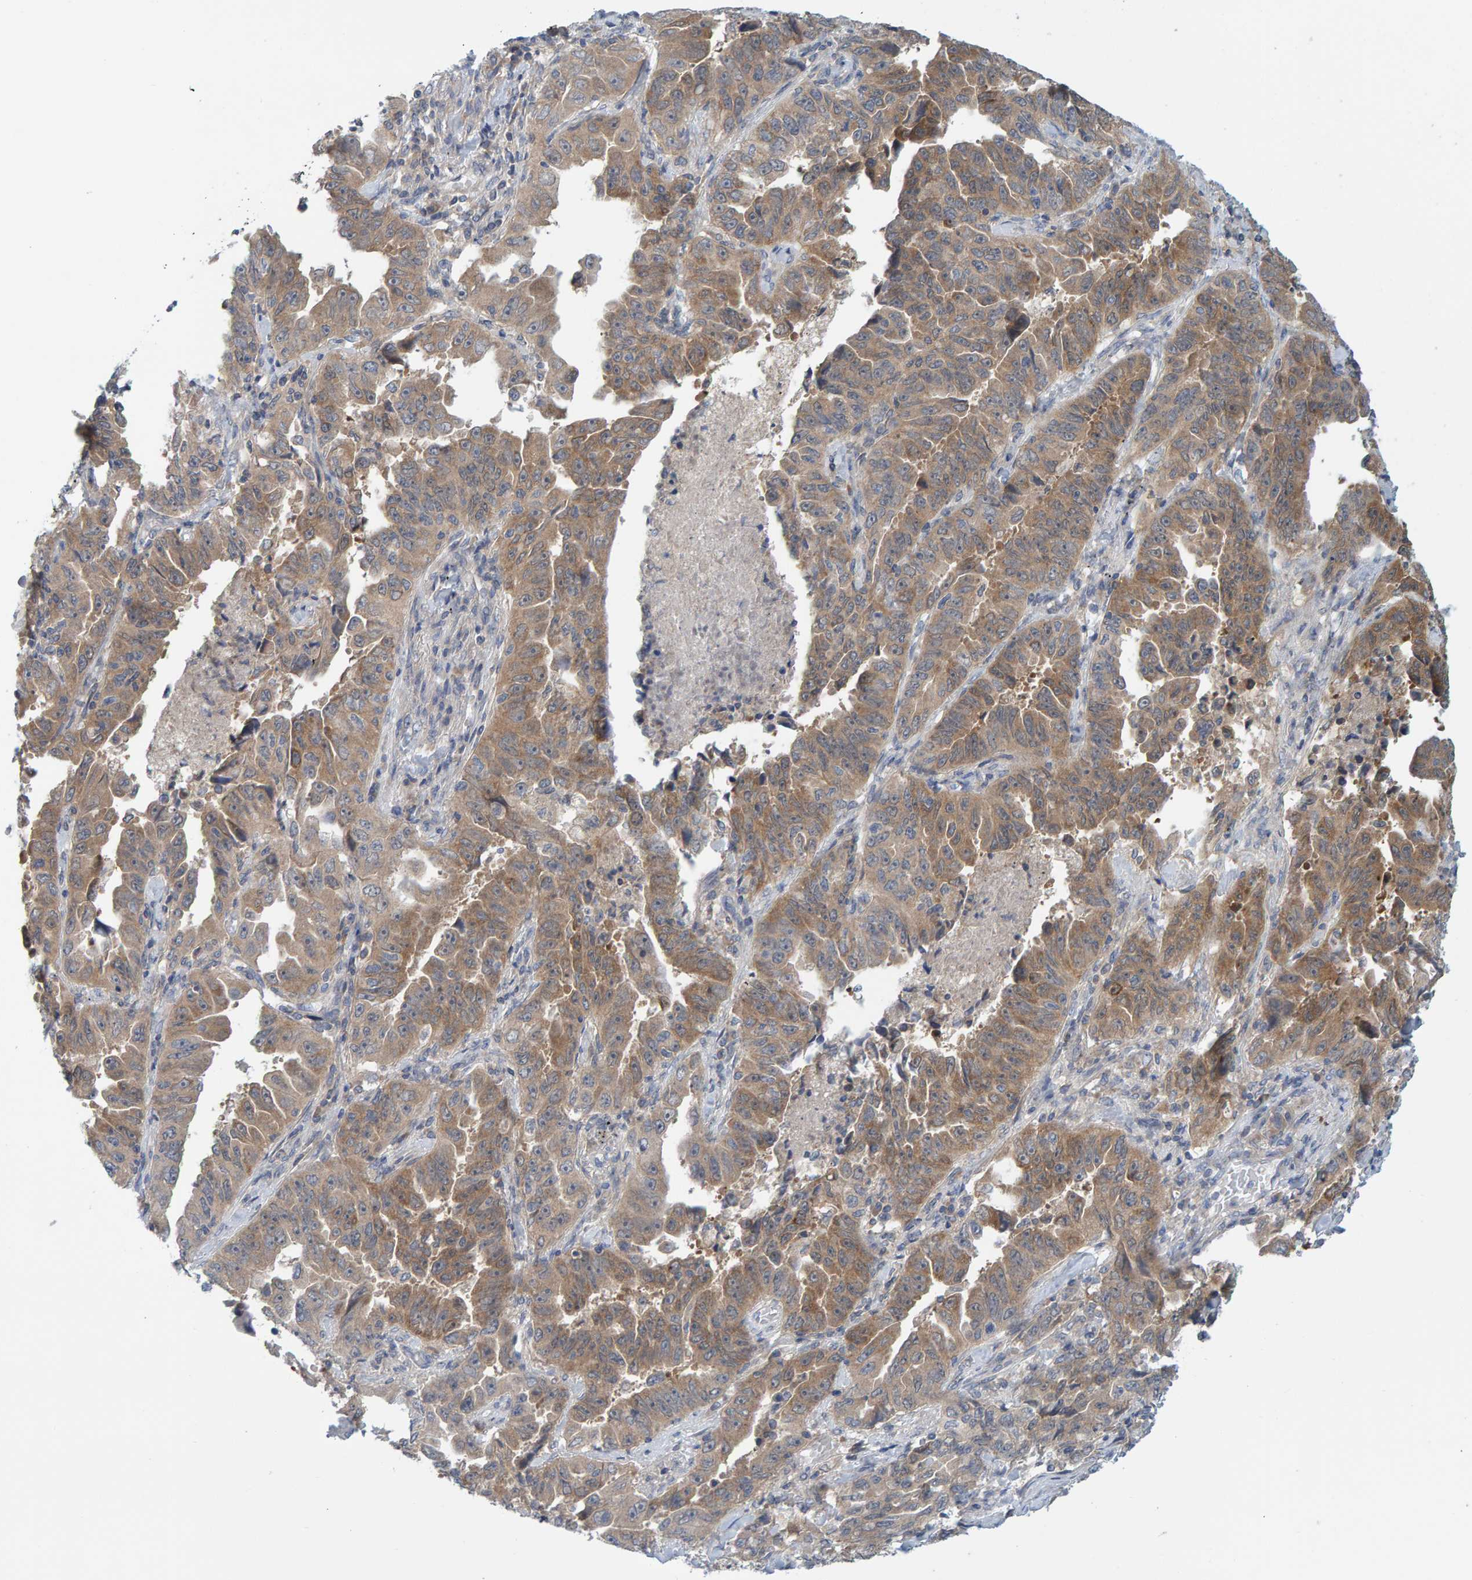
{"staining": {"intensity": "moderate", "quantity": ">75%", "location": "cytoplasmic/membranous"}, "tissue": "lung cancer", "cell_type": "Tumor cells", "image_type": "cancer", "snomed": [{"axis": "morphology", "description": "Adenocarcinoma, NOS"}, {"axis": "topography", "description": "Lung"}], "caption": "Immunohistochemical staining of human lung adenocarcinoma displays medium levels of moderate cytoplasmic/membranous expression in approximately >75% of tumor cells. (DAB IHC with brightfield microscopy, high magnification).", "gene": "TATDN1", "patient": {"sex": "female", "age": 51}}